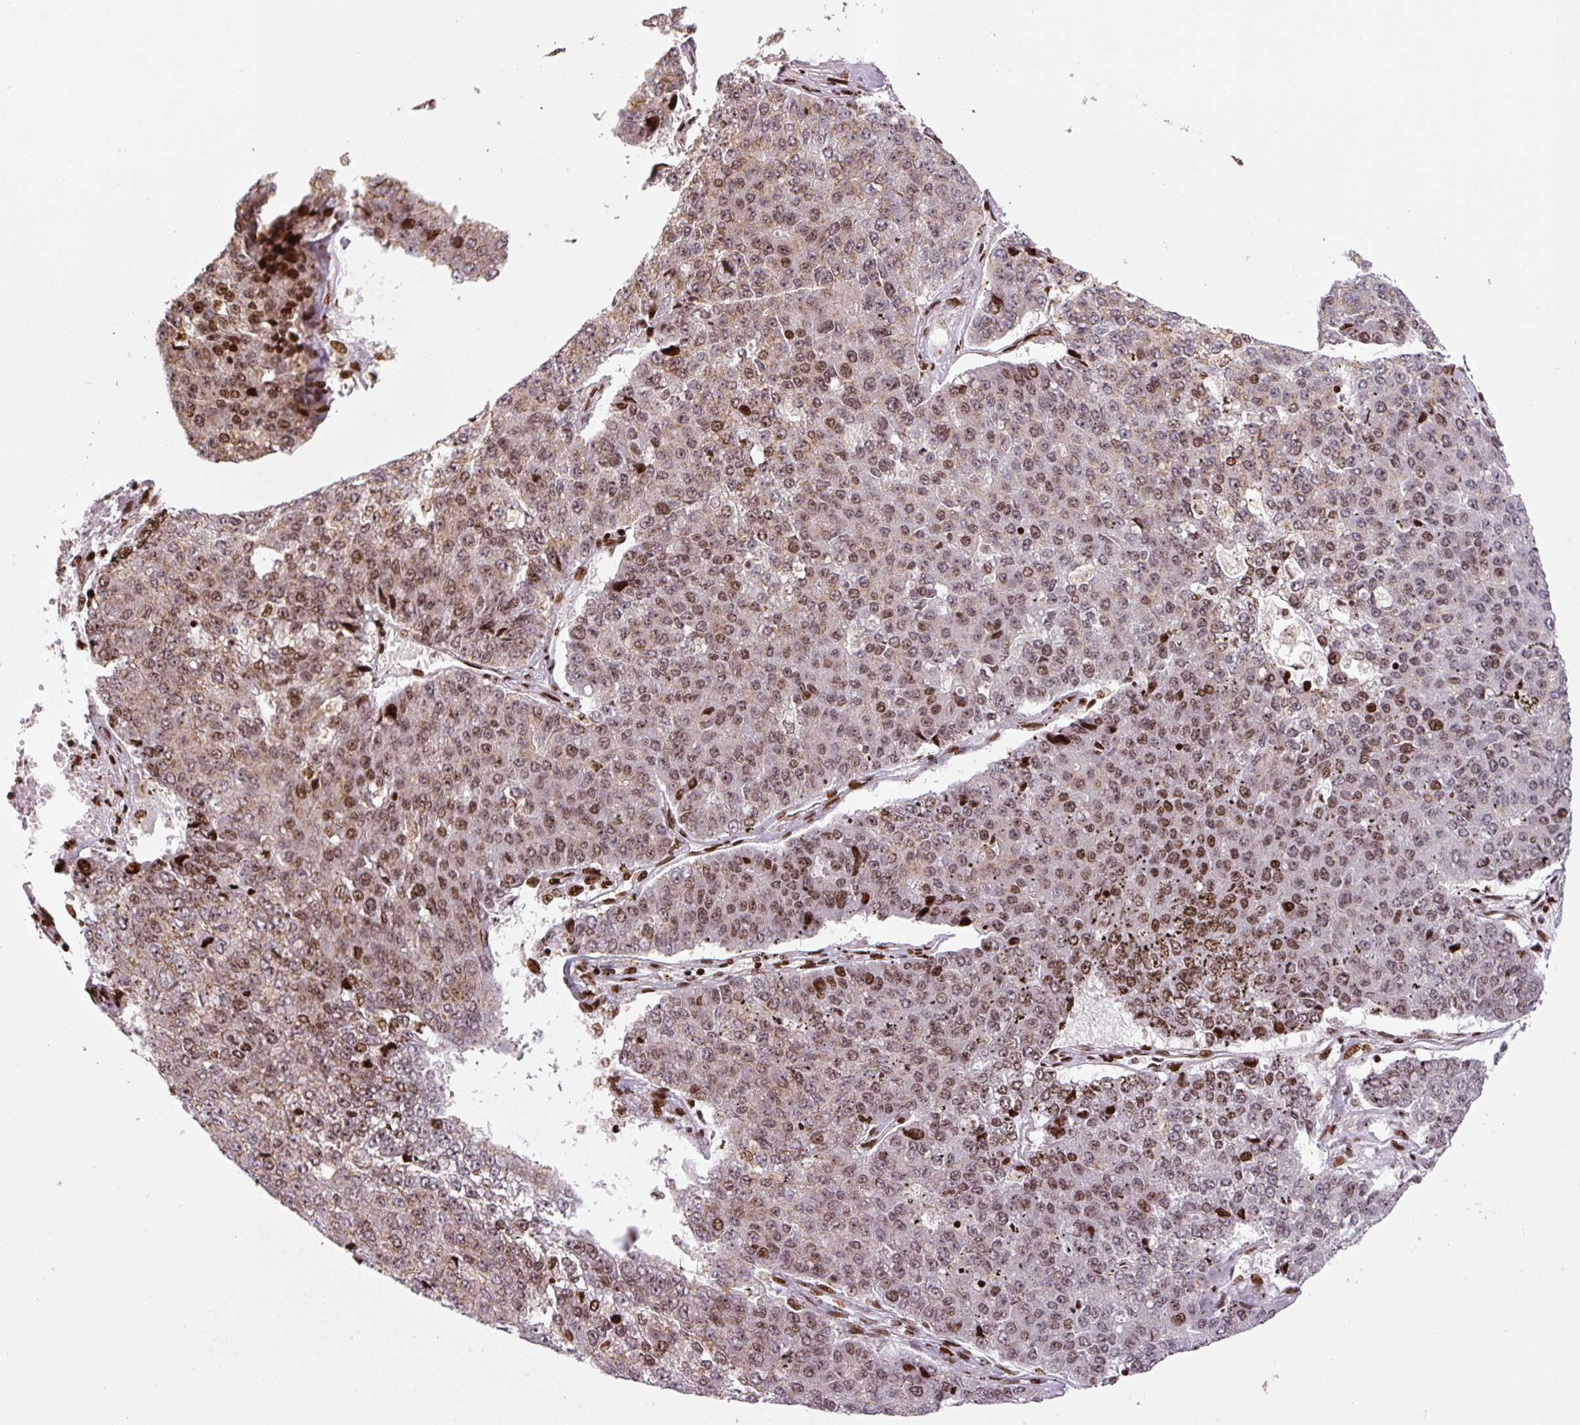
{"staining": {"intensity": "moderate", "quantity": ">75%", "location": "nuclear"}, "tissue": "pancreatic cancer", "cell_type": "Tumor cells", "image_type": "cancer", "snomed": [{"axis": "morphology", "description": "Adenocarcinoma, NOS"}, {"axis": "topography", "description": "Pancreas"}], "caption": "A medium amount of moderate nuclear expression is seen in approximately >75% of tumor cells in adenocarcinoma (pancreatic) tissue.", "gene": "PYDC2", "patient": {"sex": "male", "age": 50}}